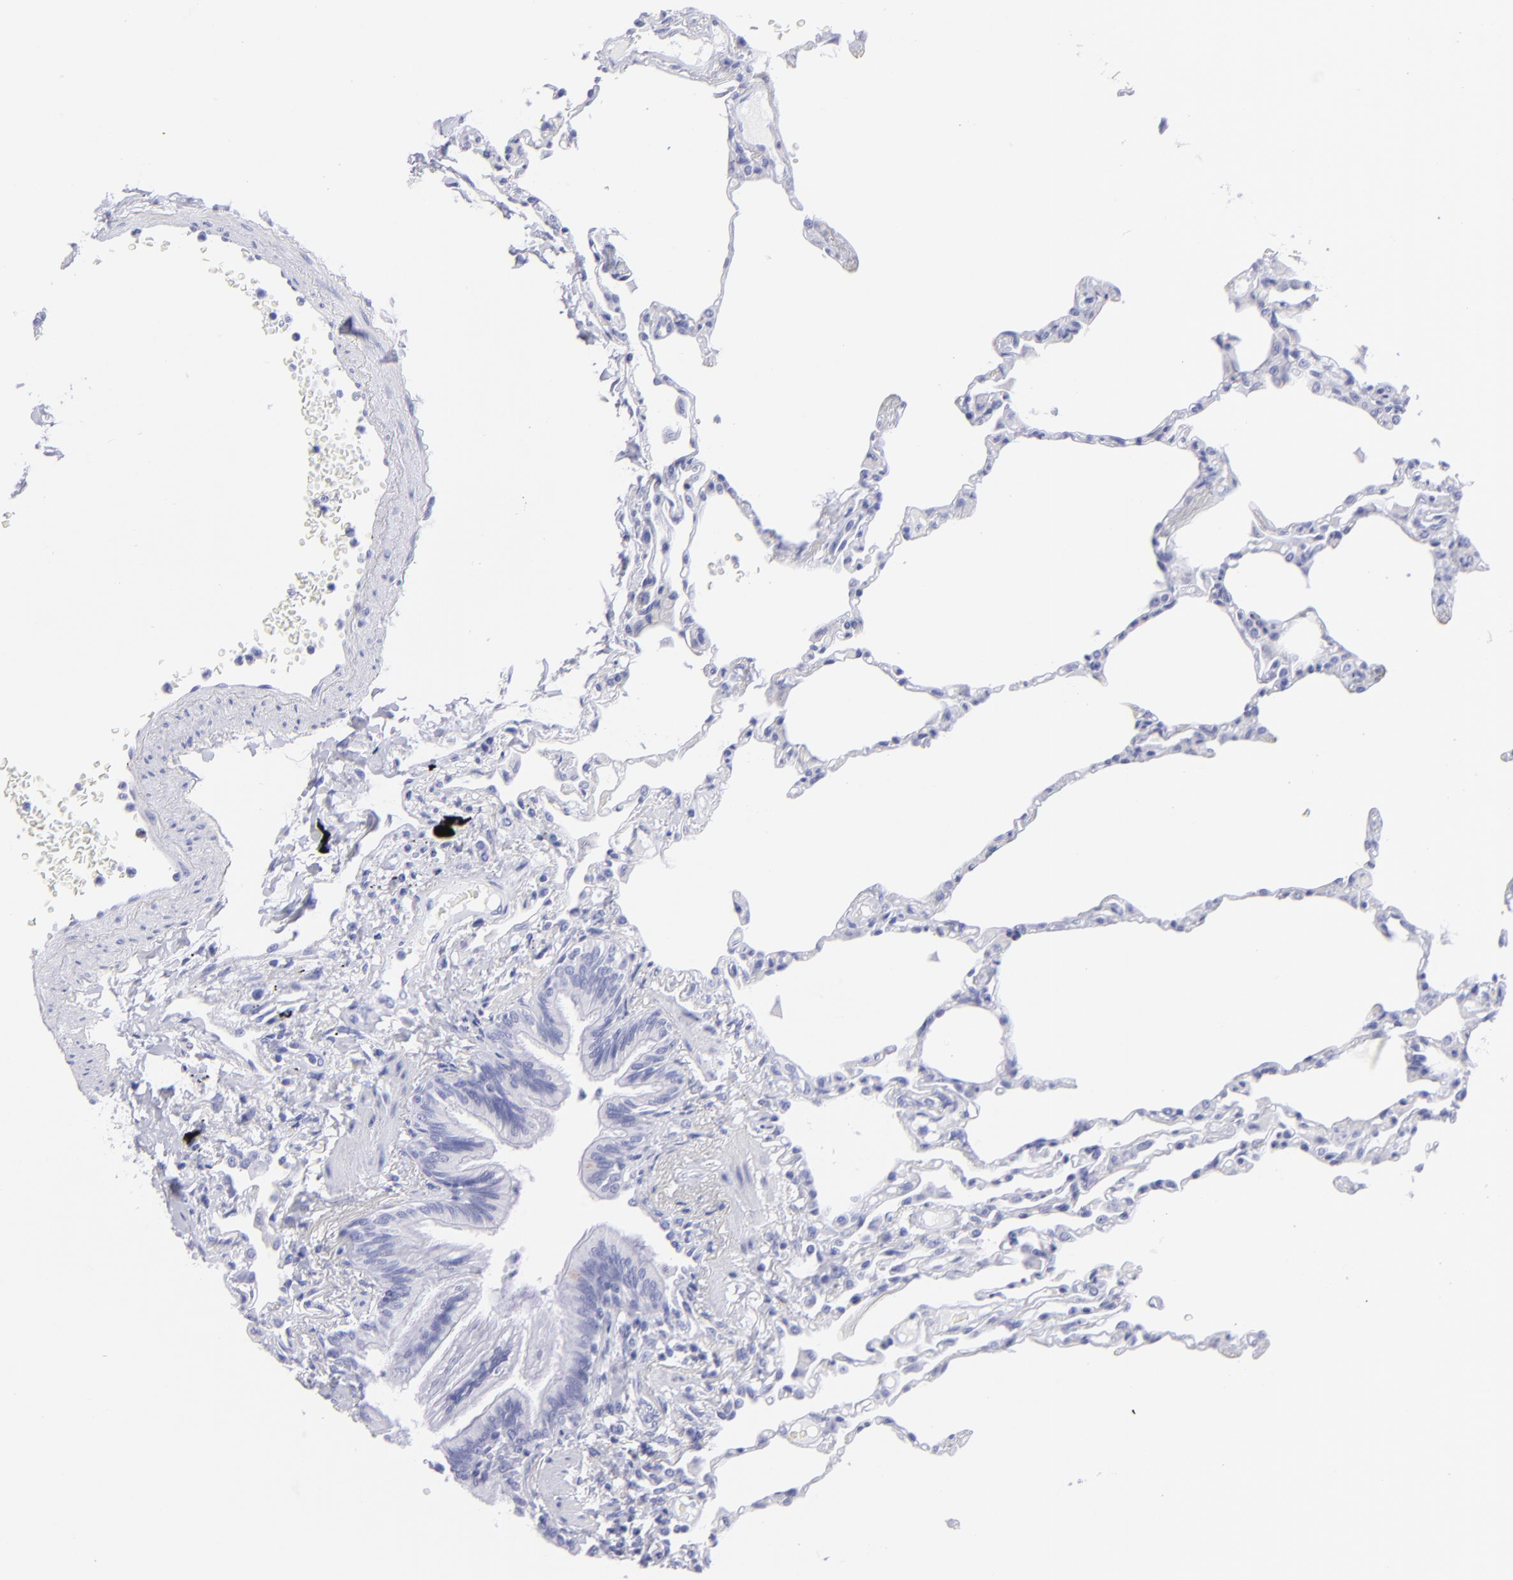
{"staining": {"intensity": "negative", "quantity": "none", "location": "none"}, "tissue": "lung", "cell_type": "Alveolar cells", "image_type": "normal", "snomed": [{"axis": "morphology", "description": "Normal tissue, NOS"}, {"axis": "topography", "description": "Lung"}], "caption": "Immunohistochemistry of benign human lung displays no expression in alveolar cells.", "gene": "PIP", "patient": {"sex": "female", "age": 49}}